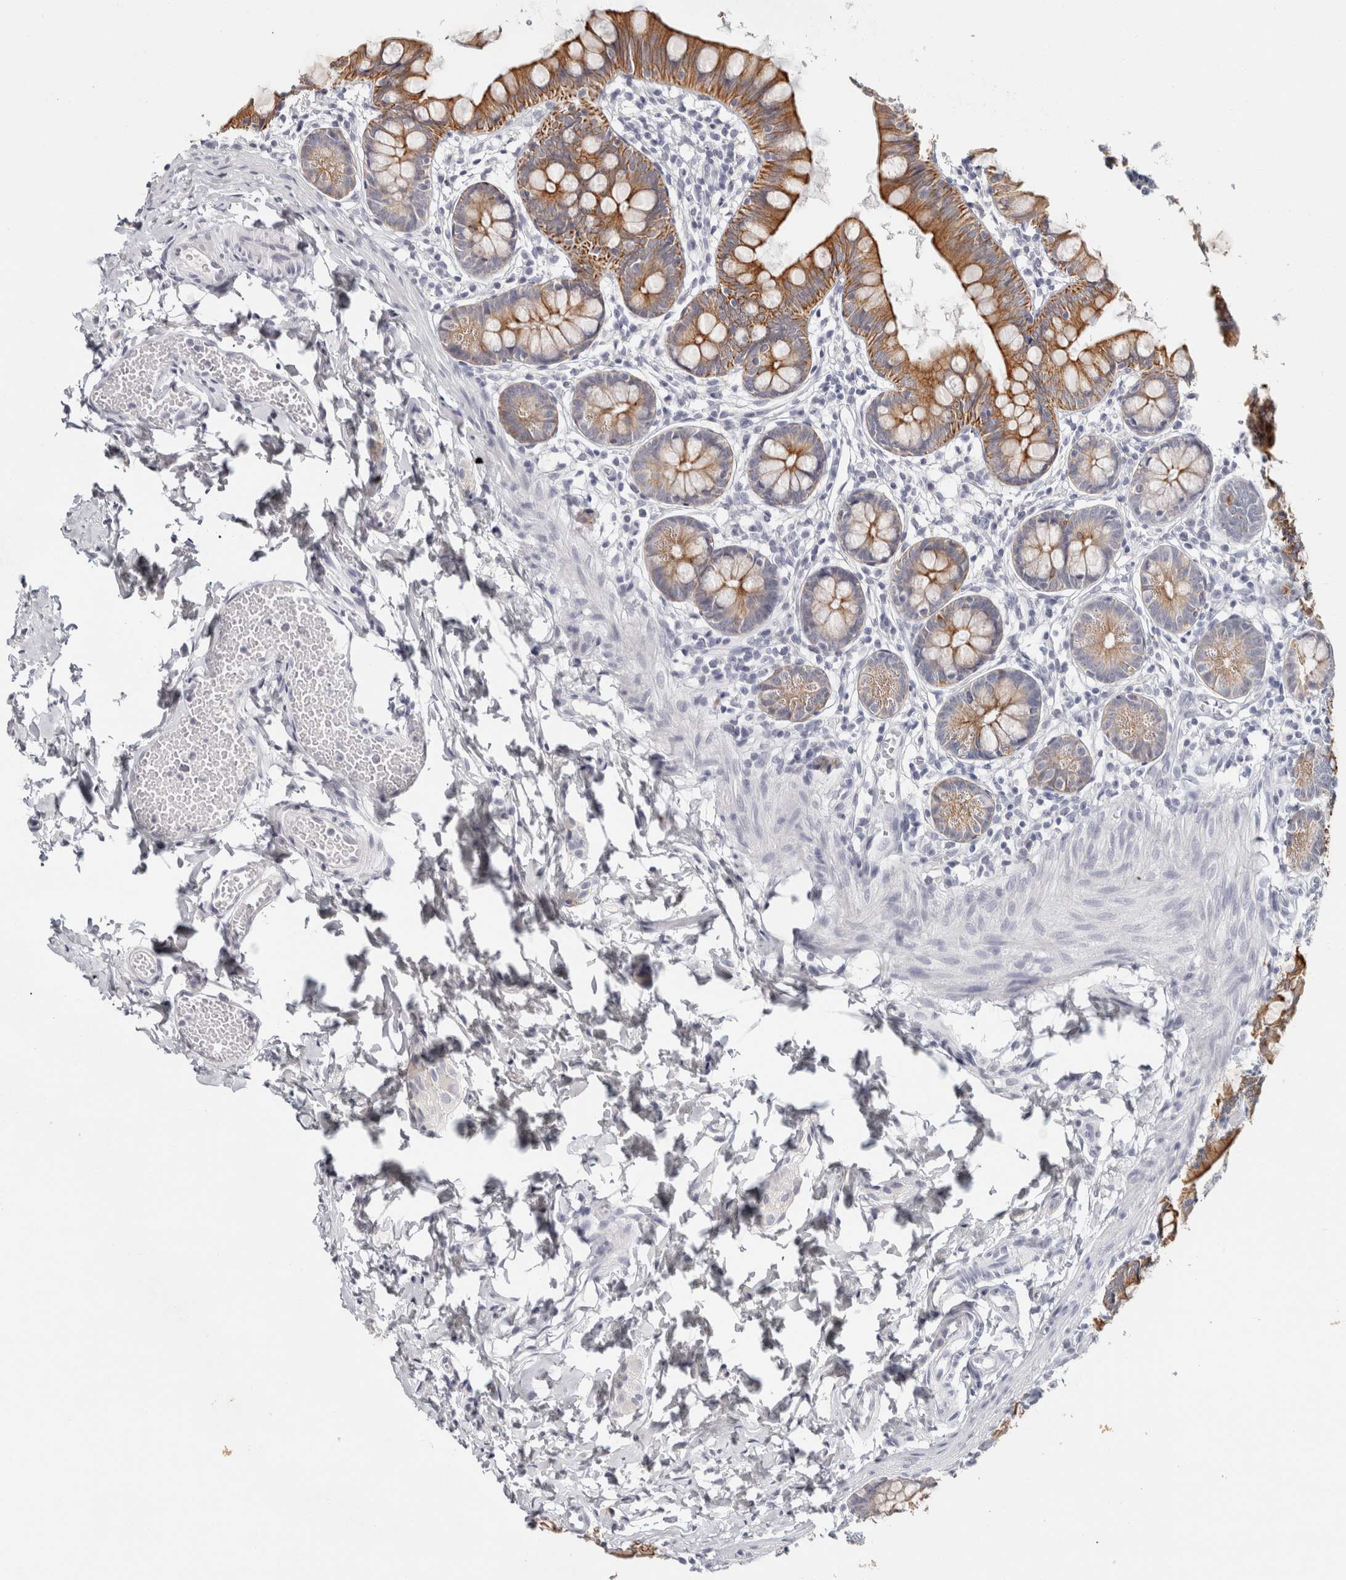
{"staining": {"intensity": "moderate", "quantity": "25%-75%", "location": "cytoplasmic/membranous"}, "tissue": "small intestine", "cell_type": "Glandular cells", "image_type": "normal", "snomed": [{"axis": "morphology", "description": "Normal tissue, NOS"}, {"axis": "topography", "description": "Small intestine"}], "caption": "High-power microscopy captured an immunohistochemistry photomicrograph of unremarkable small intestine, revealing moderate cytoplasmic/membranous expression in about 25%-75% of glandular cells. (DAB IHC with brightfield microscopy, high magnification).", "gene": "RPH3AL", "patient": {"sex": "male", "age": 7}}